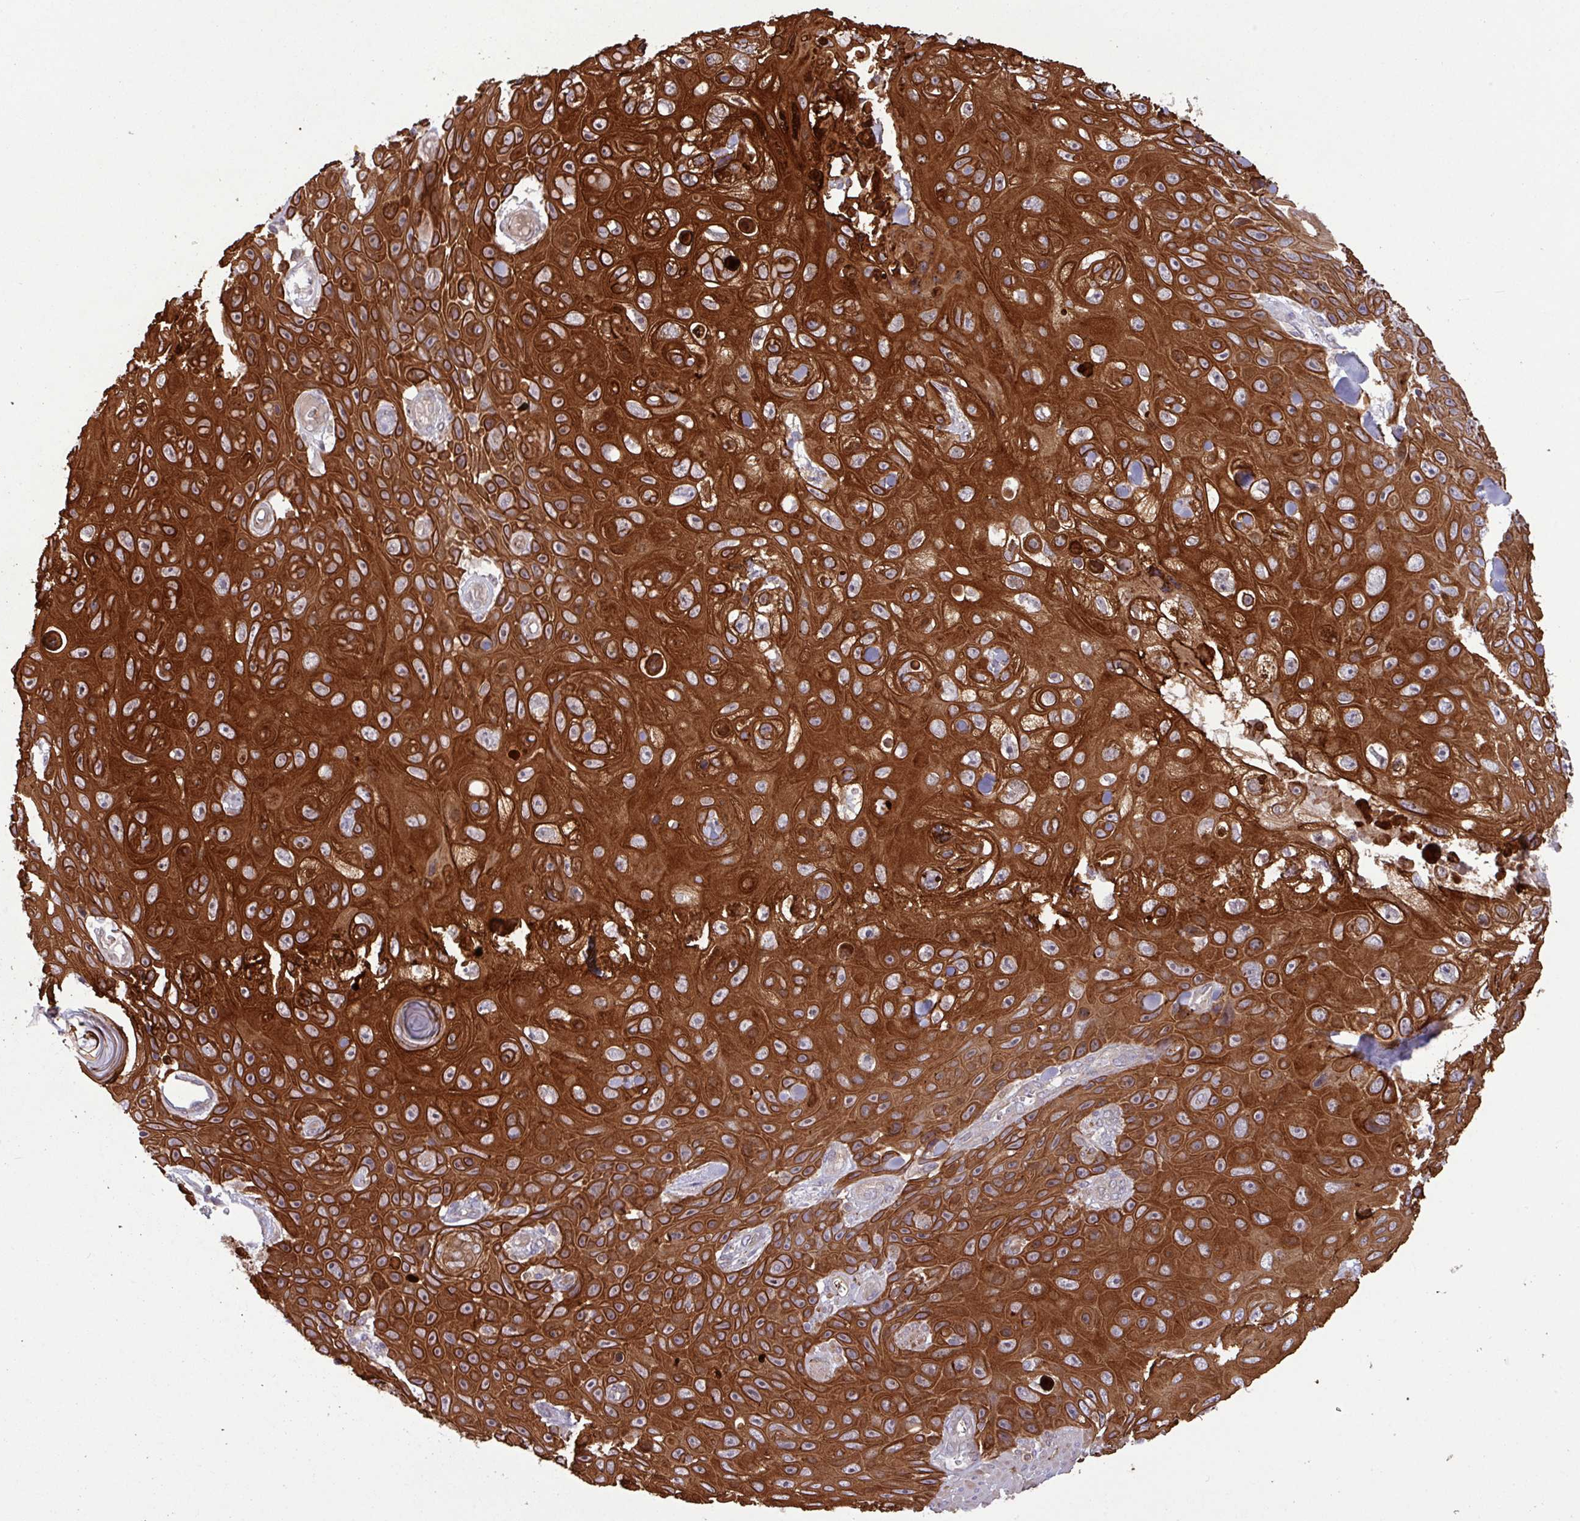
{"staining": {"intensity": "strong", "quantity": ">75%", "location": "cytoplasmic/membranous"}, "tissue": "skin cancer", "cell_type": "Tumor cells", "image_type": "cancer", "snomed": [{"axis": "morphology", "description": "Squamous cell carcinoma, NOS"}, {"axis": "topography", "description": "Skin"}], "caption": "Immunohistochemical staining of skin cancer (squamous cell carcinoma) shows high levels of strong cytoplasmic/membranous staining in approximately >75% of tumor cells.", "gene": "CNTRL", "patient": {"sex": "male", "age": 82}}